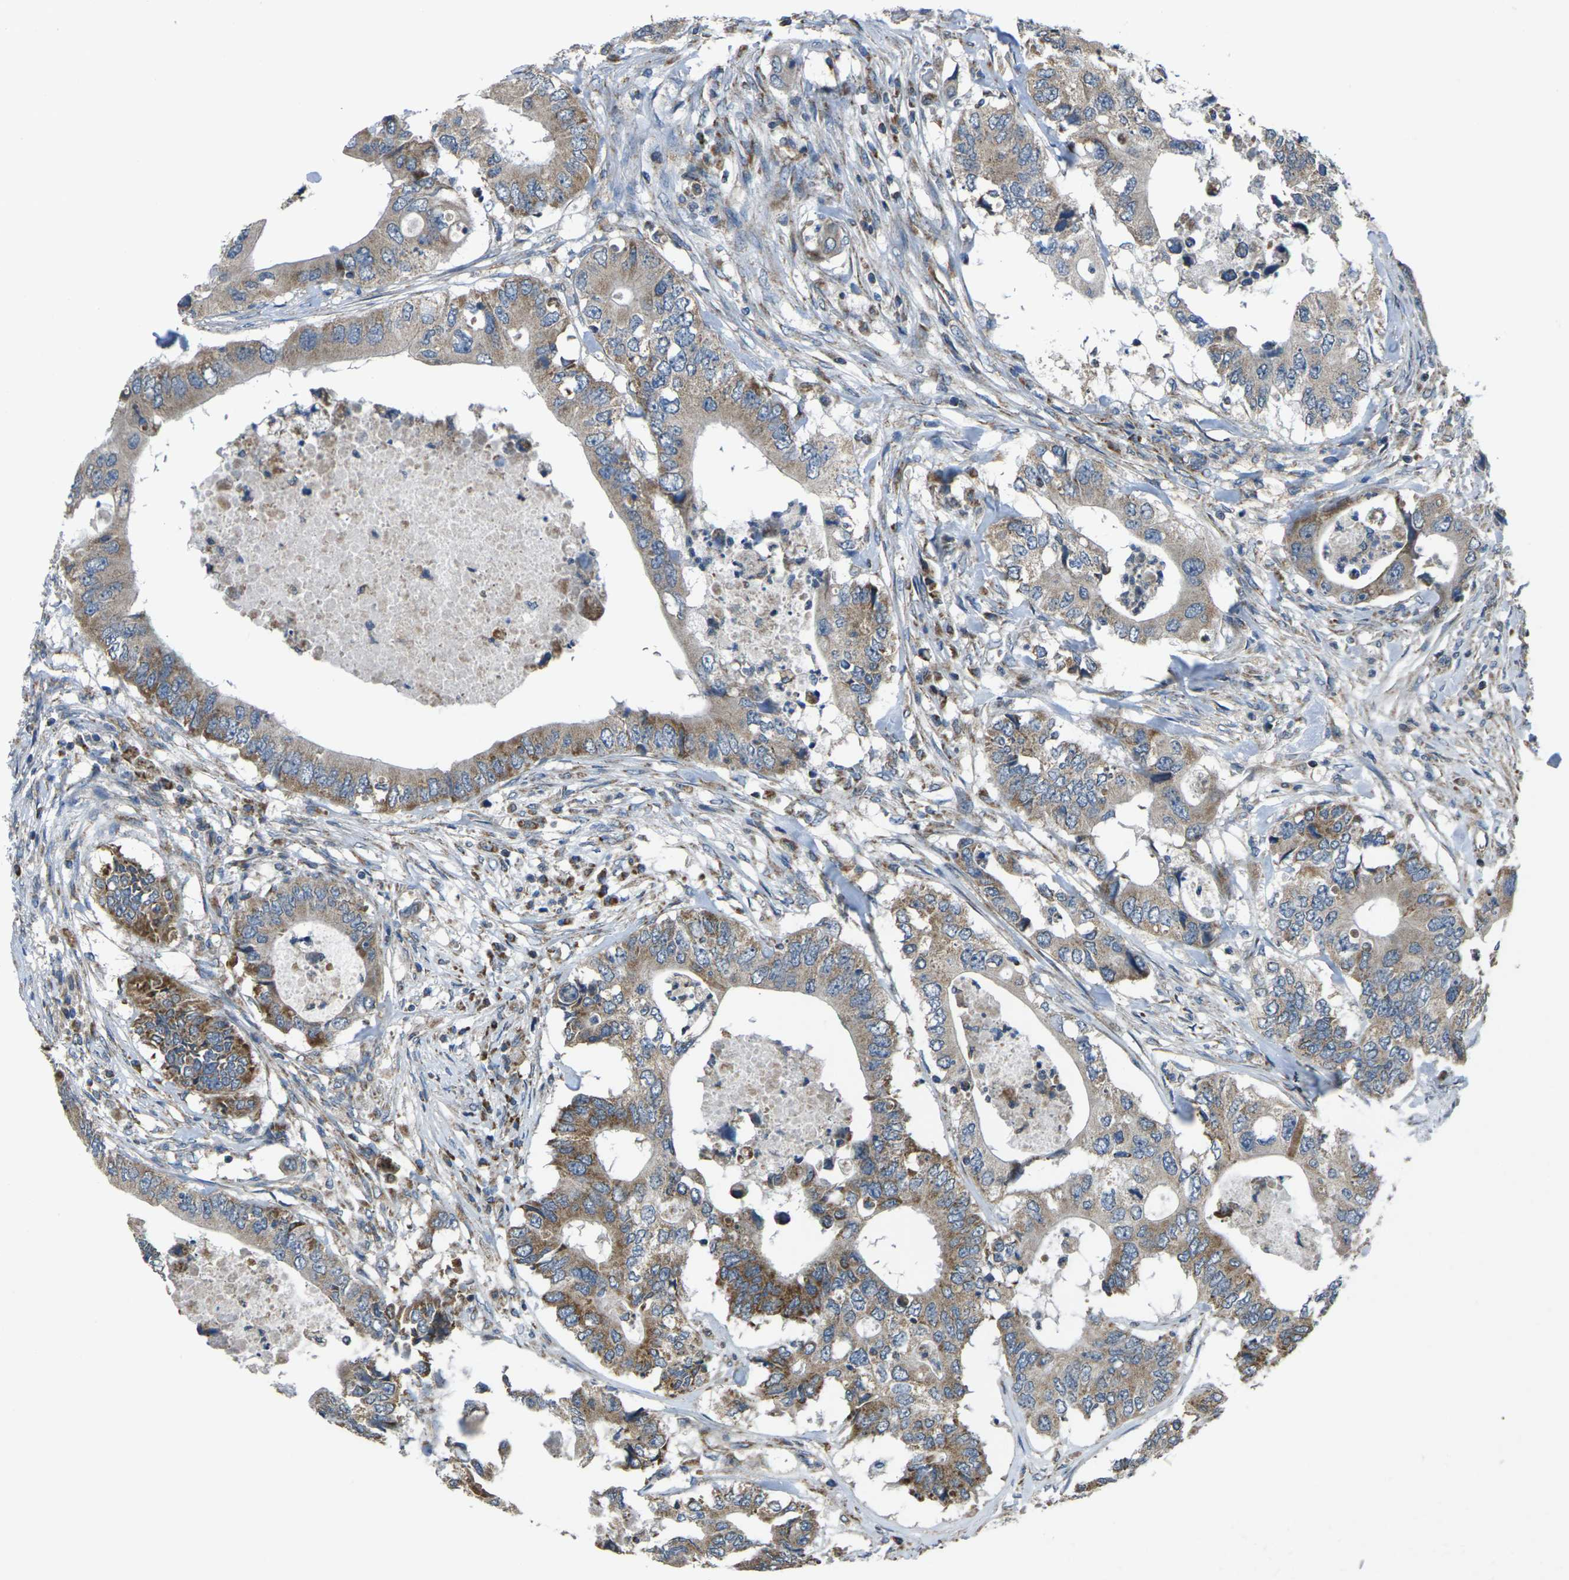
{"staining": {"intensity": "moderate", "quantity": ">75%", "location": "cytoplasmic/membranous"}, "tissue": "colorectal cancer", "cell_type": "Tumor cells", "image_type": "cancer", "snomed": [{"axis": "morphology", "description": "Adenocarcinoma, NOS"}, {"axis": "topography", "description": "Colon"}], "caption": "Immunohistochemical staining of human adenocarcinoma (colorectal) exhibits medium levels of moderate cytoplasmic/membranous protein positivity in approximately >75% of tumor cells.", "gene": "TMEM120B", "patient": {"sex": "male", "age": 71}}